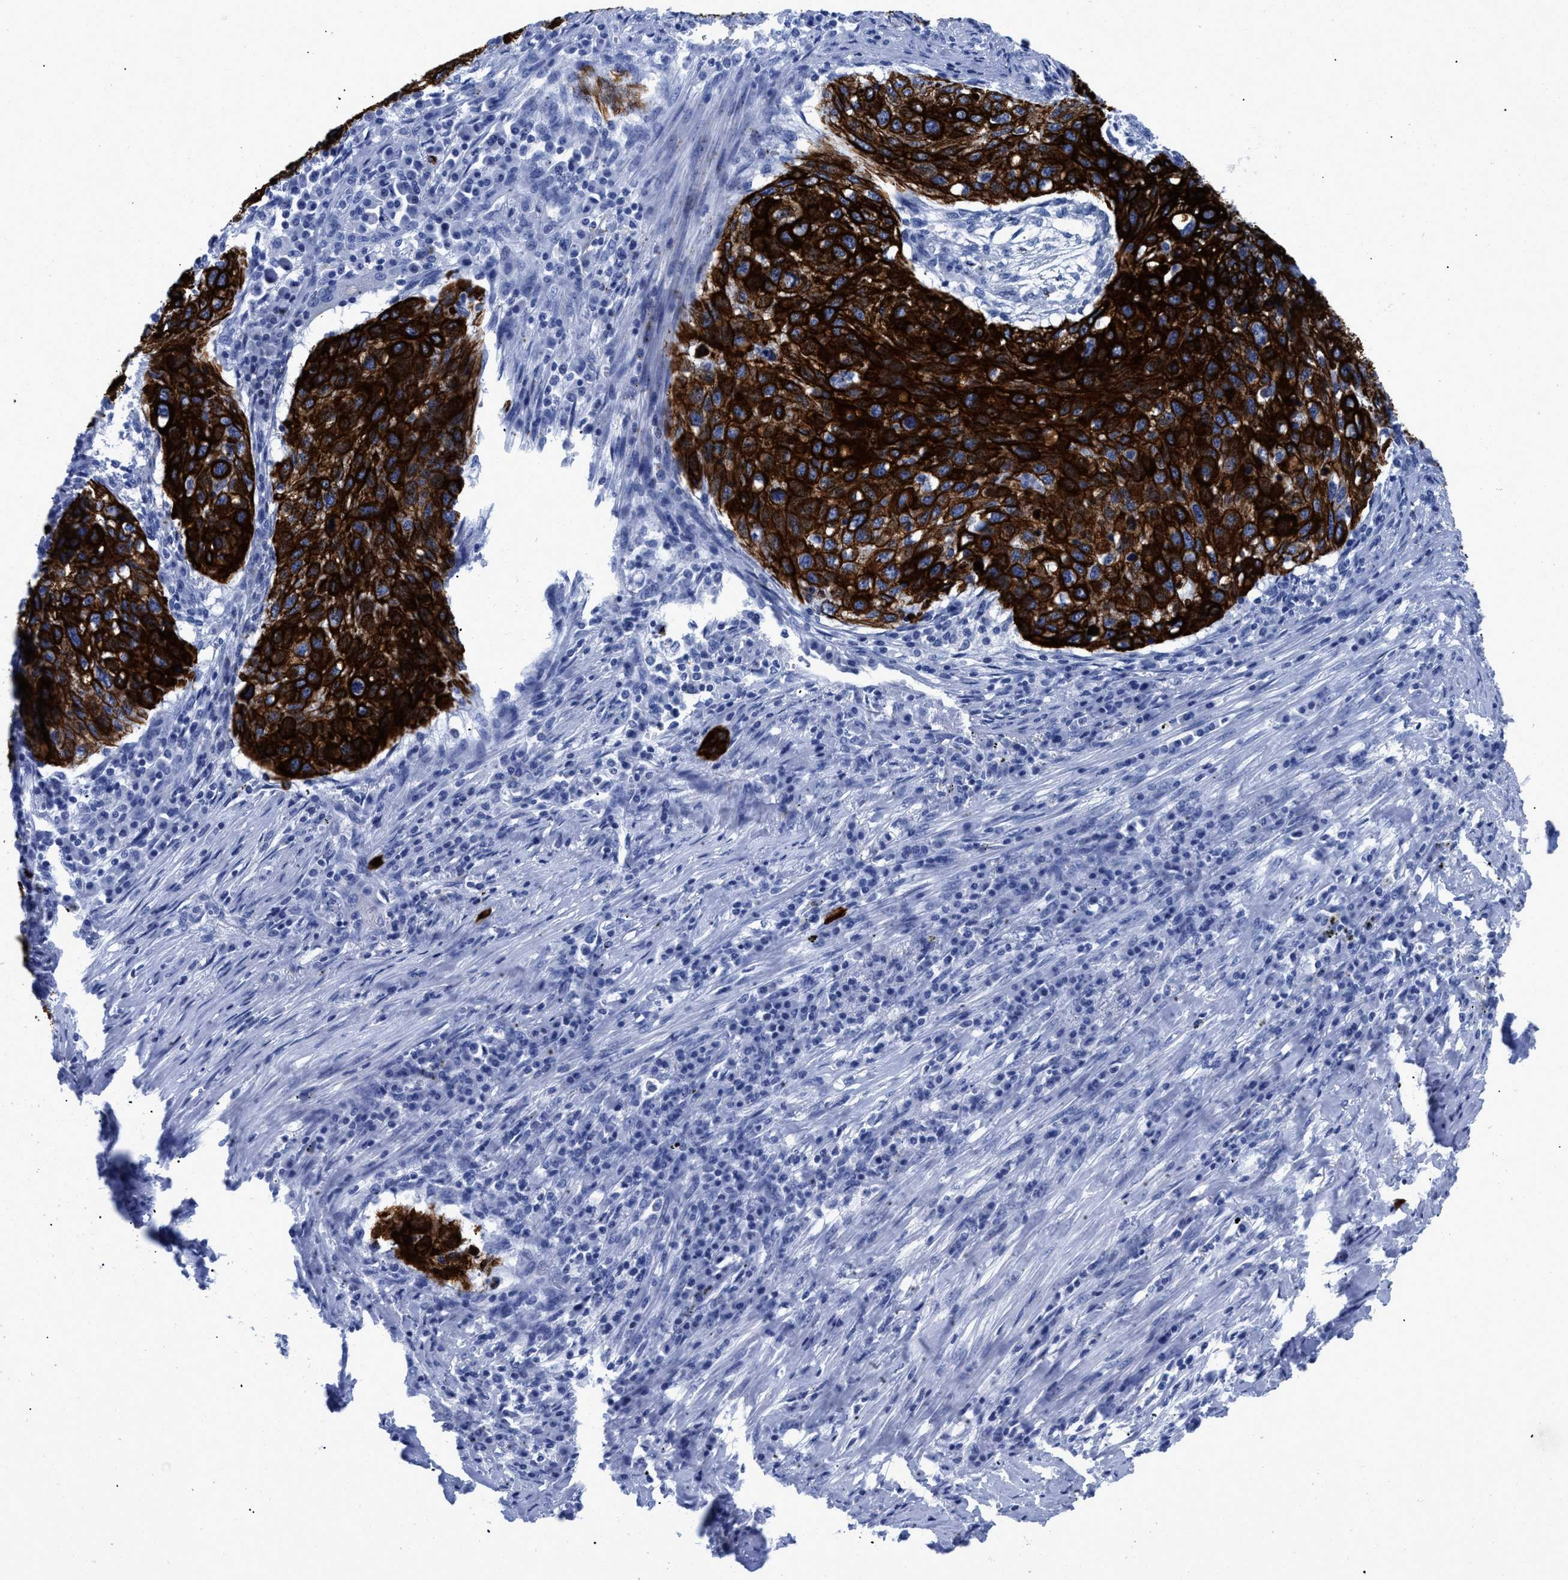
{"staining": {"intensity": "strong", "quantity": ">75%", "location": "cytoplasmic/membranous"}, "tissue": "lung cancer", "cell_type": "Tumor cells", "image_type": "cancer", "snomed": [{"axis": "morphology", "description": "Squamous cell carcinoma, NOS"}, {"axis": "topography", "description": "Lung"}], "caption": "A photomicrograph of human lung cancer stained for a protein shows strong cytoplasmic/membranous brown staining in tumor cells.", "gene": "DUSP26", "patient": {"sex": "female", "age": 63}}